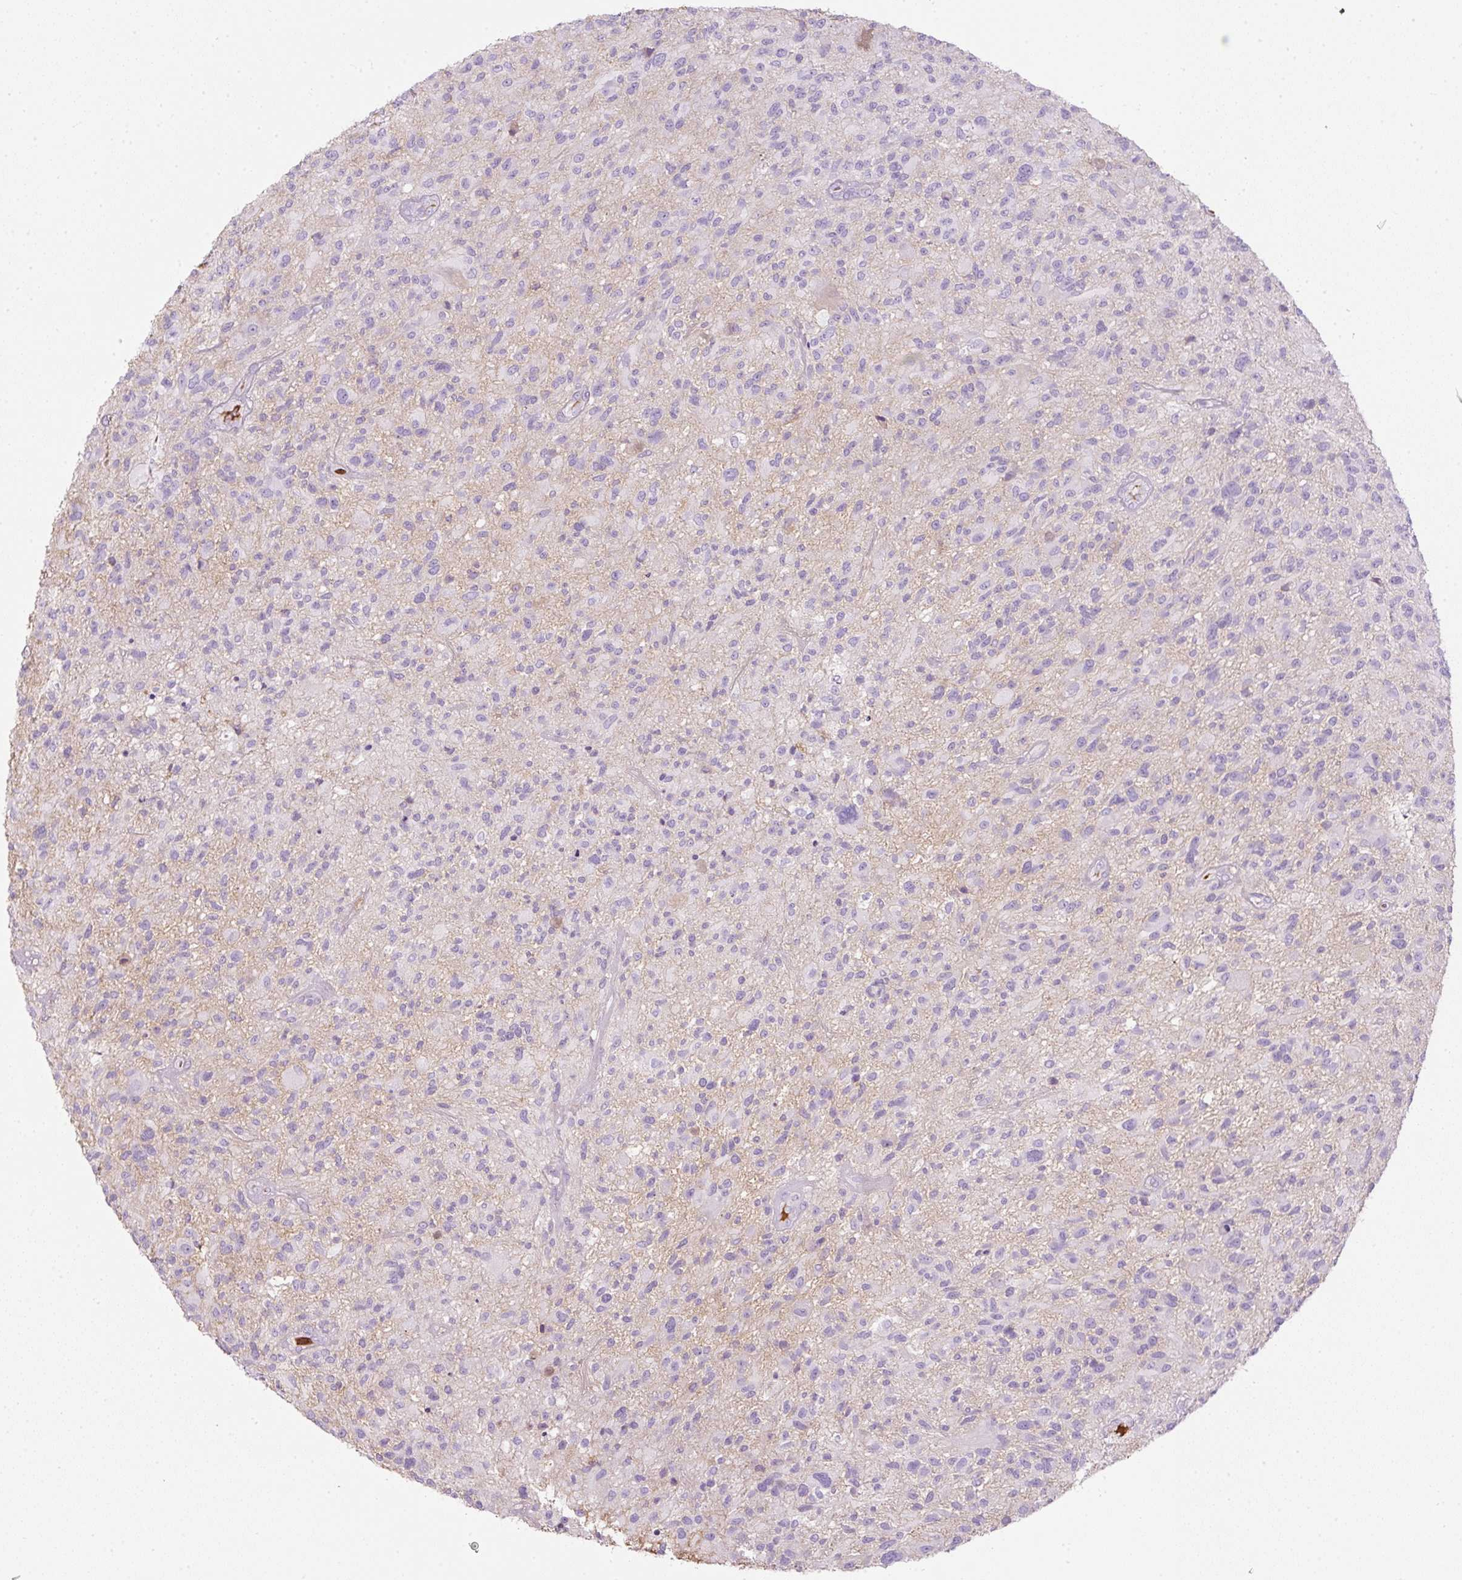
{"staining": {"intensity": "negative", "quantity": "none", "location": "none"}, "tissue": "glioma", "cell_type": "Tumor cells", "image_type": "cancer", "snomed": [{"axis": "morphology", "description": "Glioma, malignant, High grade"}, {"axis": "topography", "description": "Brain"}], "caption": "This image is of high-grade glioma (malignant) stained with immunohistochemistry to label a protein in brown with the nuclei are counter-stained blue. There is no expression in tumor cells.", "gene": "APOA1", "patient": {"sex": "male", "age": 47}}